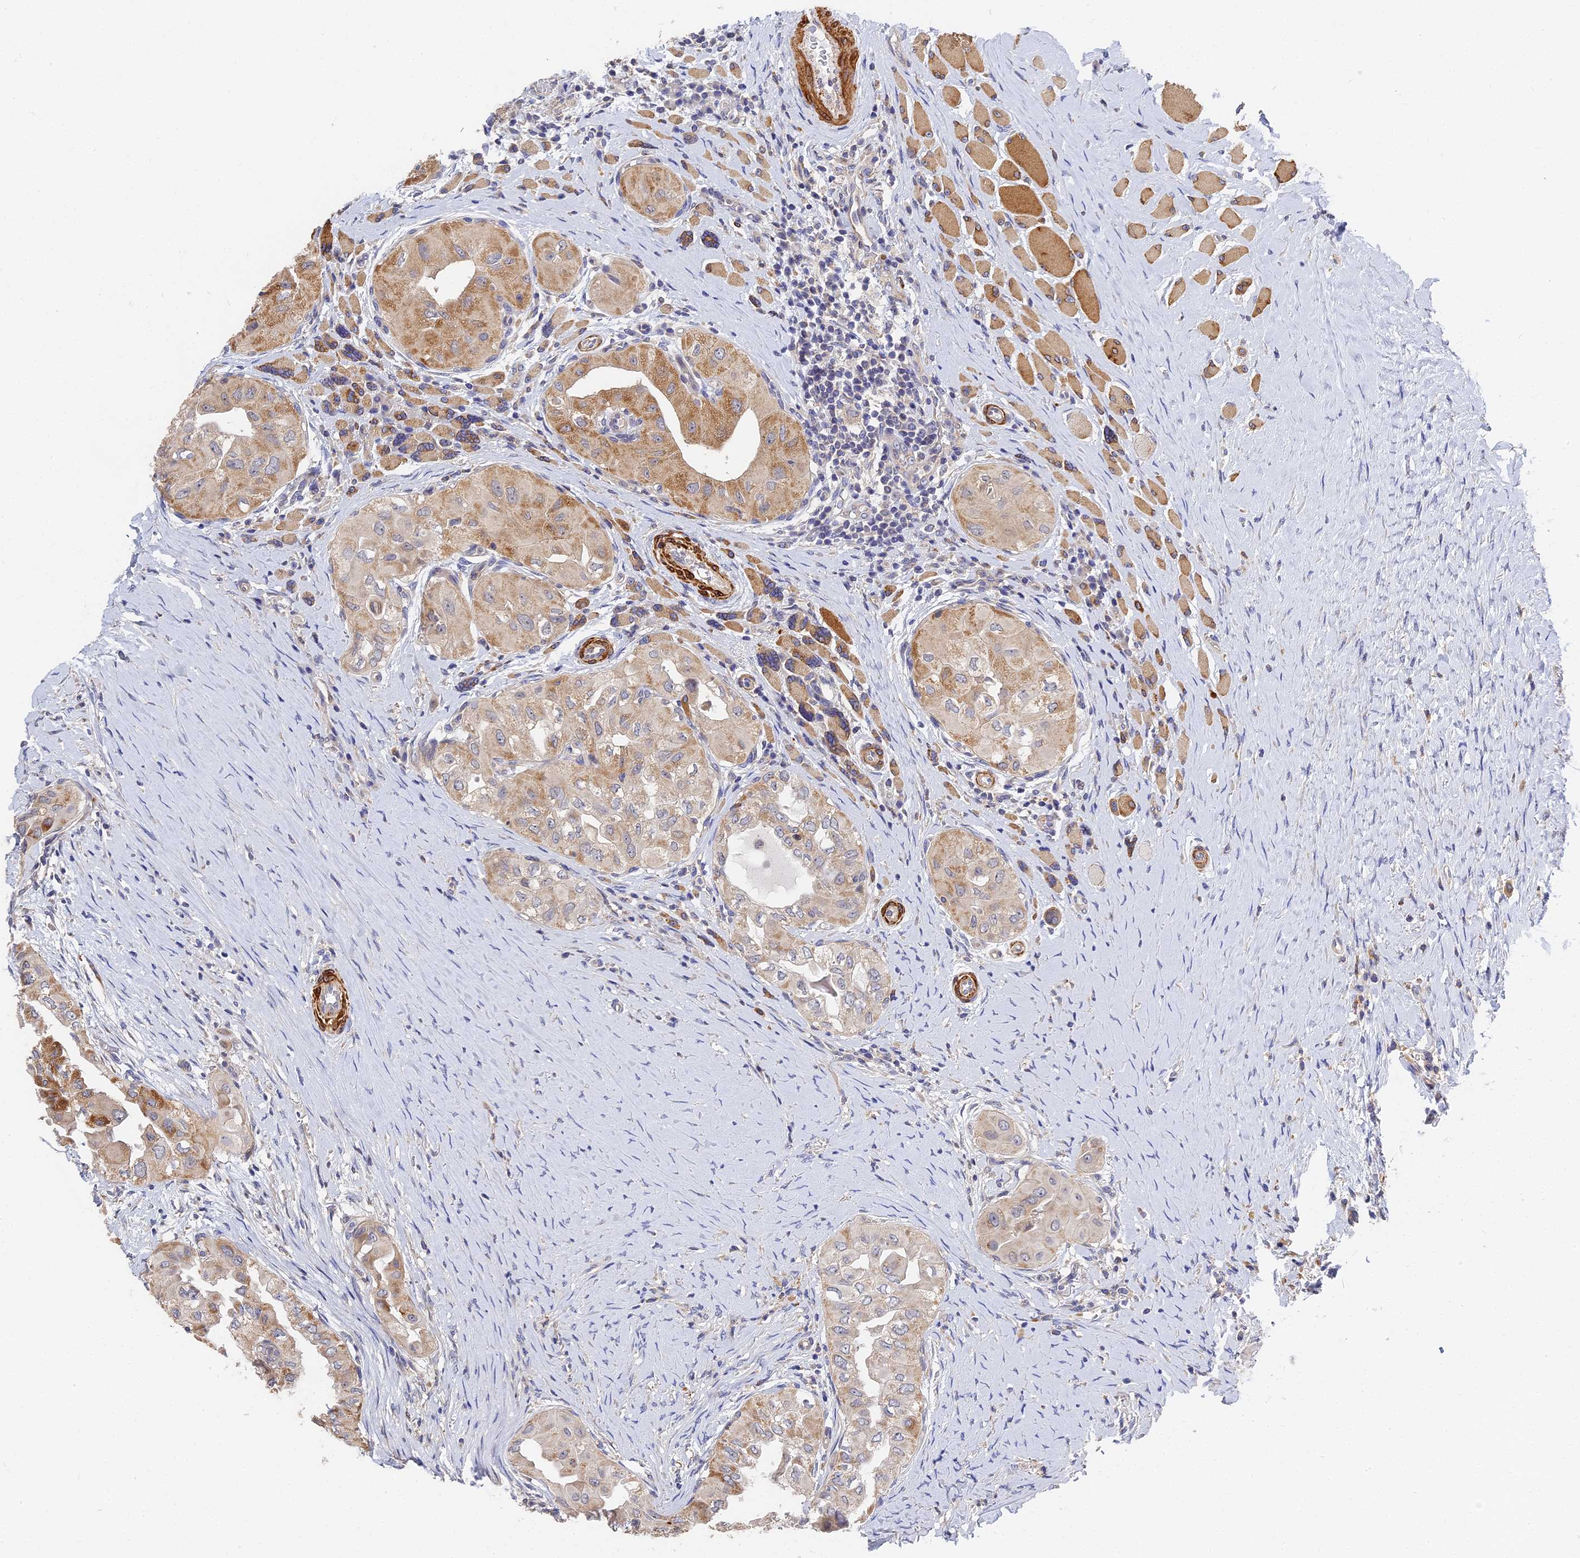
{"staining": {"intensity": "moderate", "quantity": "25%-75%", "location": "cytoplasmic/membranous"}, "tissue": "thyroid cancer", "cell_type": "Tumor cells", "image_type": "cancer", "snomed": [{"axis": "morphology", "description": "Papillary adenocarcinoma, NOS"}, {"axis": "topography", "description": "Thyroid gland"}], "caption": "Protein staining reveals moderate cytoplasmic/membranous staining in approximately 25%-75% of tumor cells in papillary adenocarcinoma (thyroid).", "gene": "CCDC113", "patient": {"sex": "female", "age": 59}}